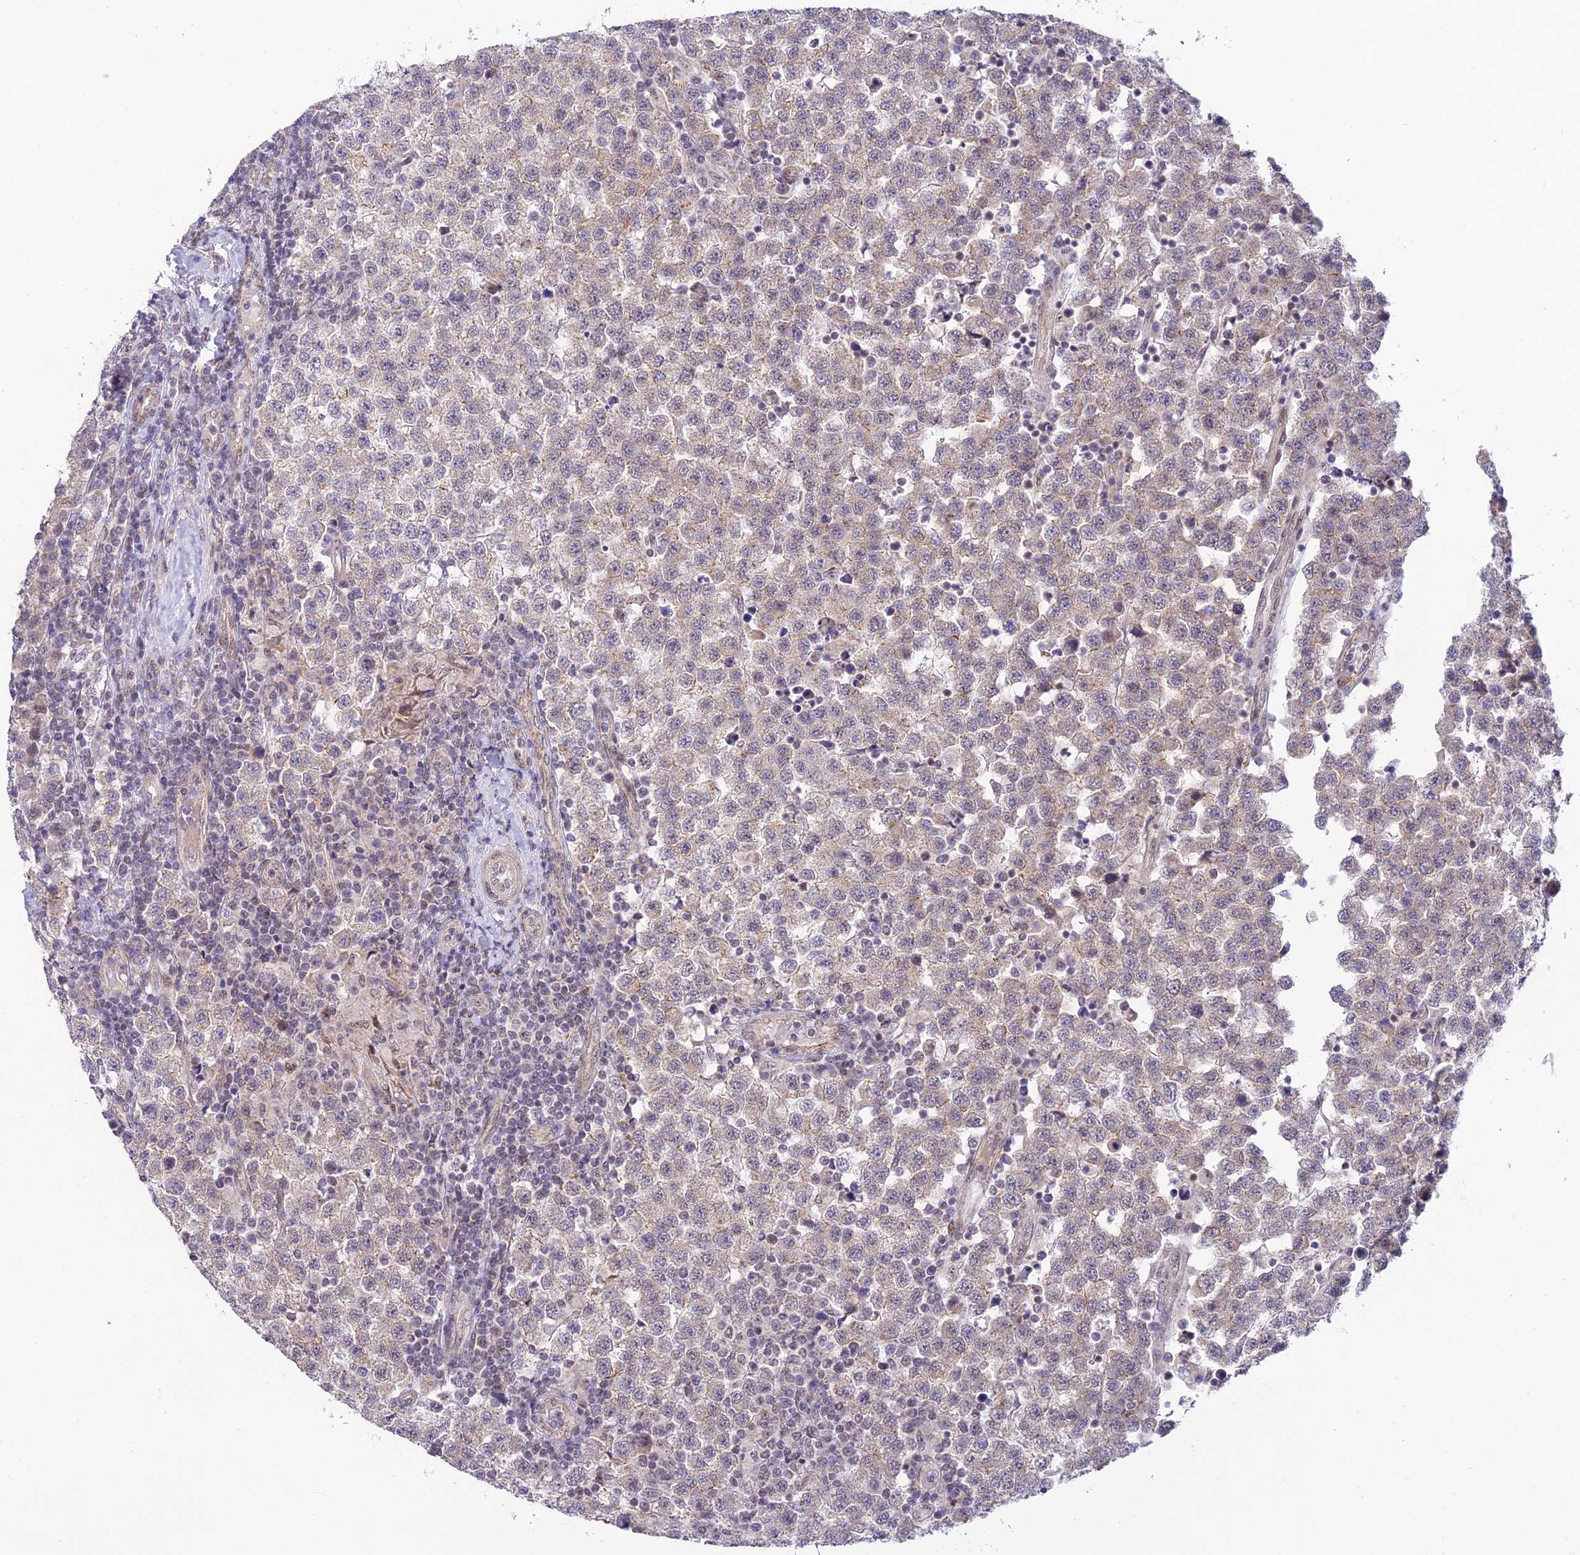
{"staining": {"intensity": "negative", "quantity": "none", "location": "none"}, "tissue": "testis cancer", "cell_type": "Tumor cells", "image_type": "cancer", "snomed": [{"axis": "morphology", "description": "Seminoma, NOS"}, {"axis": "topography", "description": "Testis"}], "caption": "Seminoma (testis) was stained to show a protein in brown. There is no significant expression in tumor cells.", "gene": "MICOS13", "patient": {"sex": "male", "age": 34}}